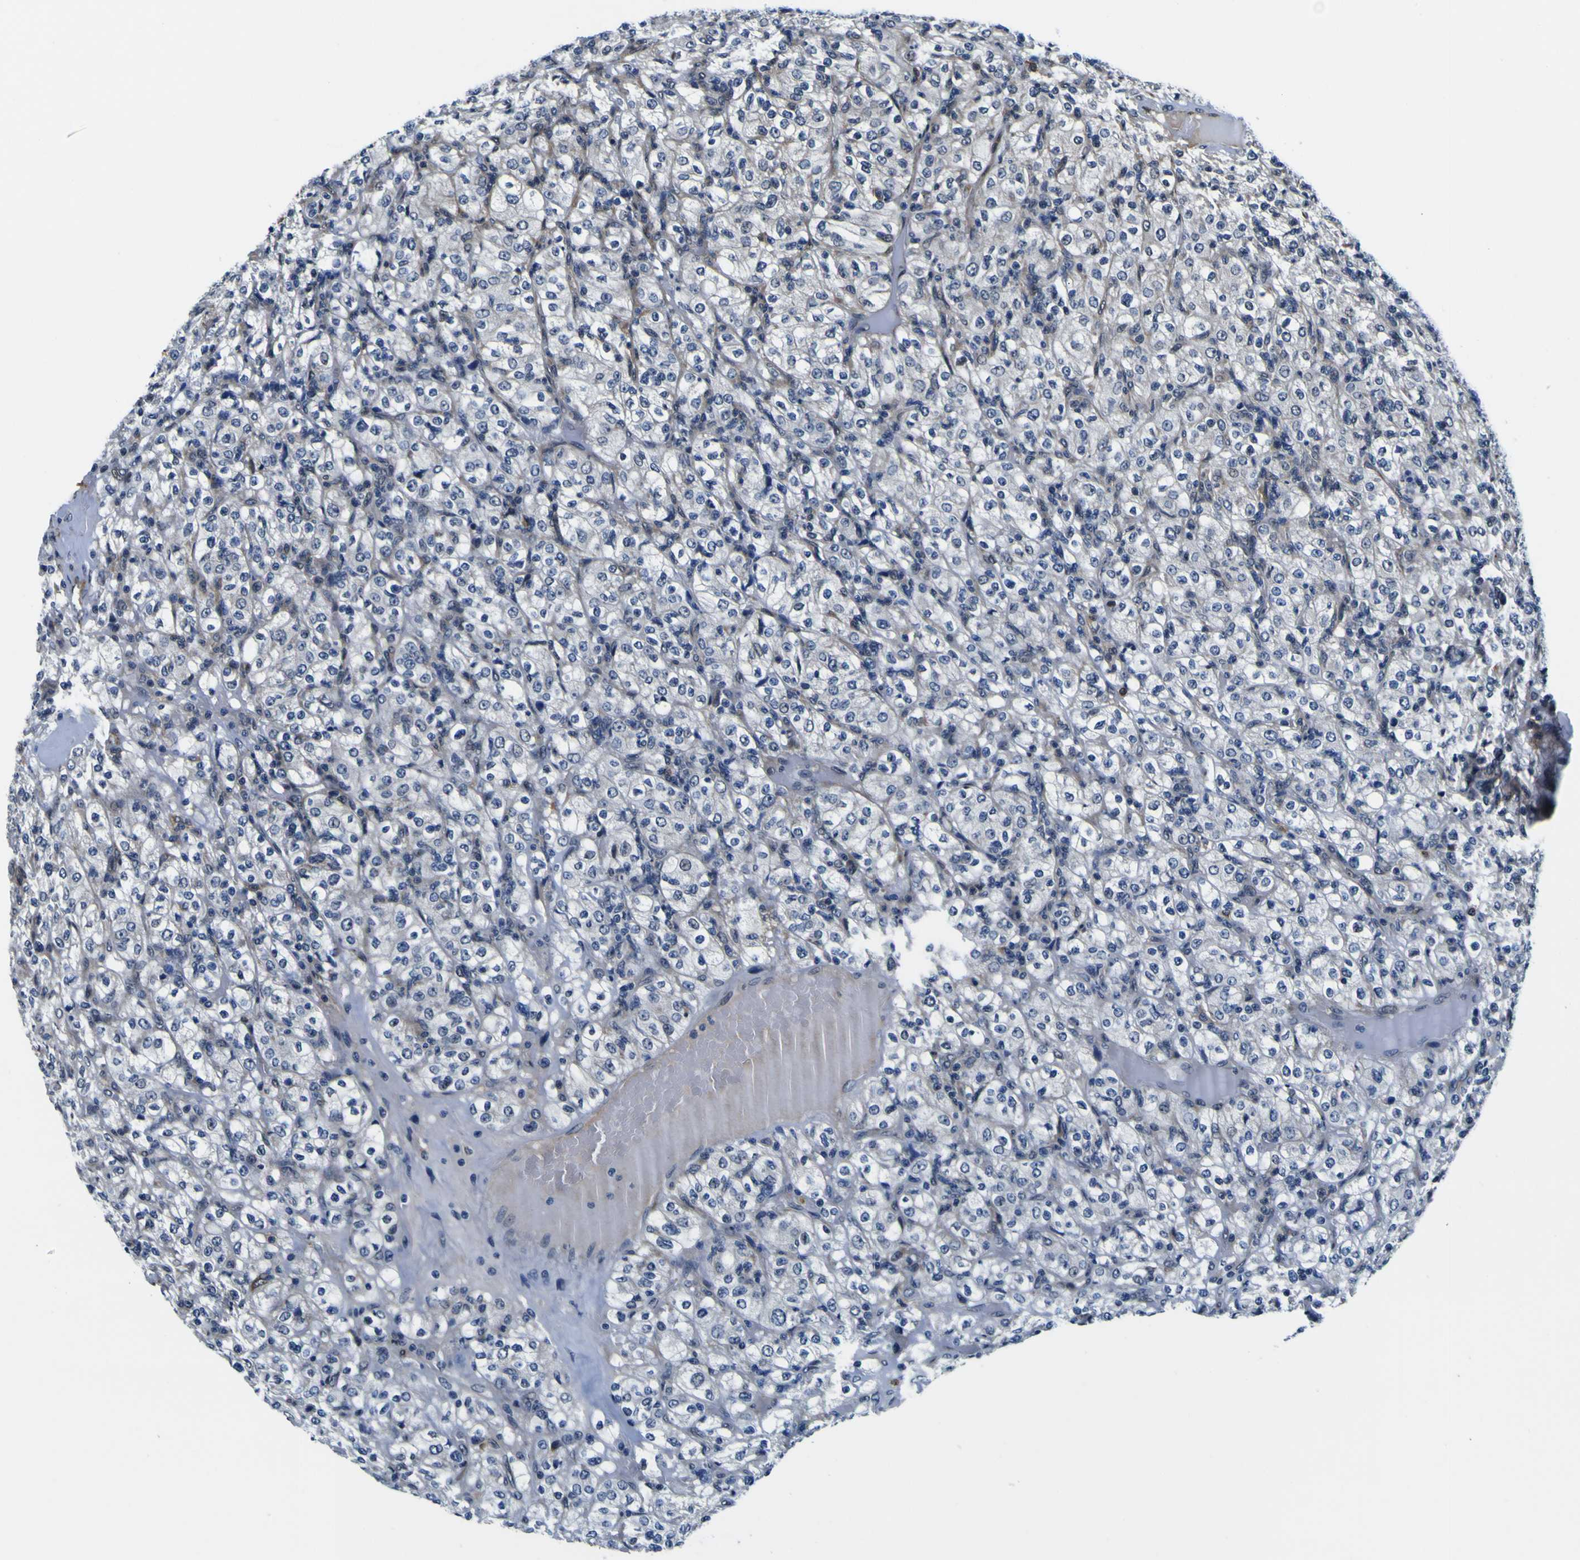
{"staining": {"intensity": "negative", "quantity": "none", "location": "none"}, "tissue": "renal cancer", "cell_type": "Tumor cells", "image_type": "cancer", "snomed": [{"axis": "morphology", "description": "Normal tissue, NOS"}, {"axis": "morphology", "description": "Adenocarcinoma, NOS"}, {"axis": "topography", "description": "Kidney"}], "caption": "Tumor cells are negative for protein expression in human renal cancer.", "gene": "POSTN", "patient": {"sex": "female", "age": 72}}